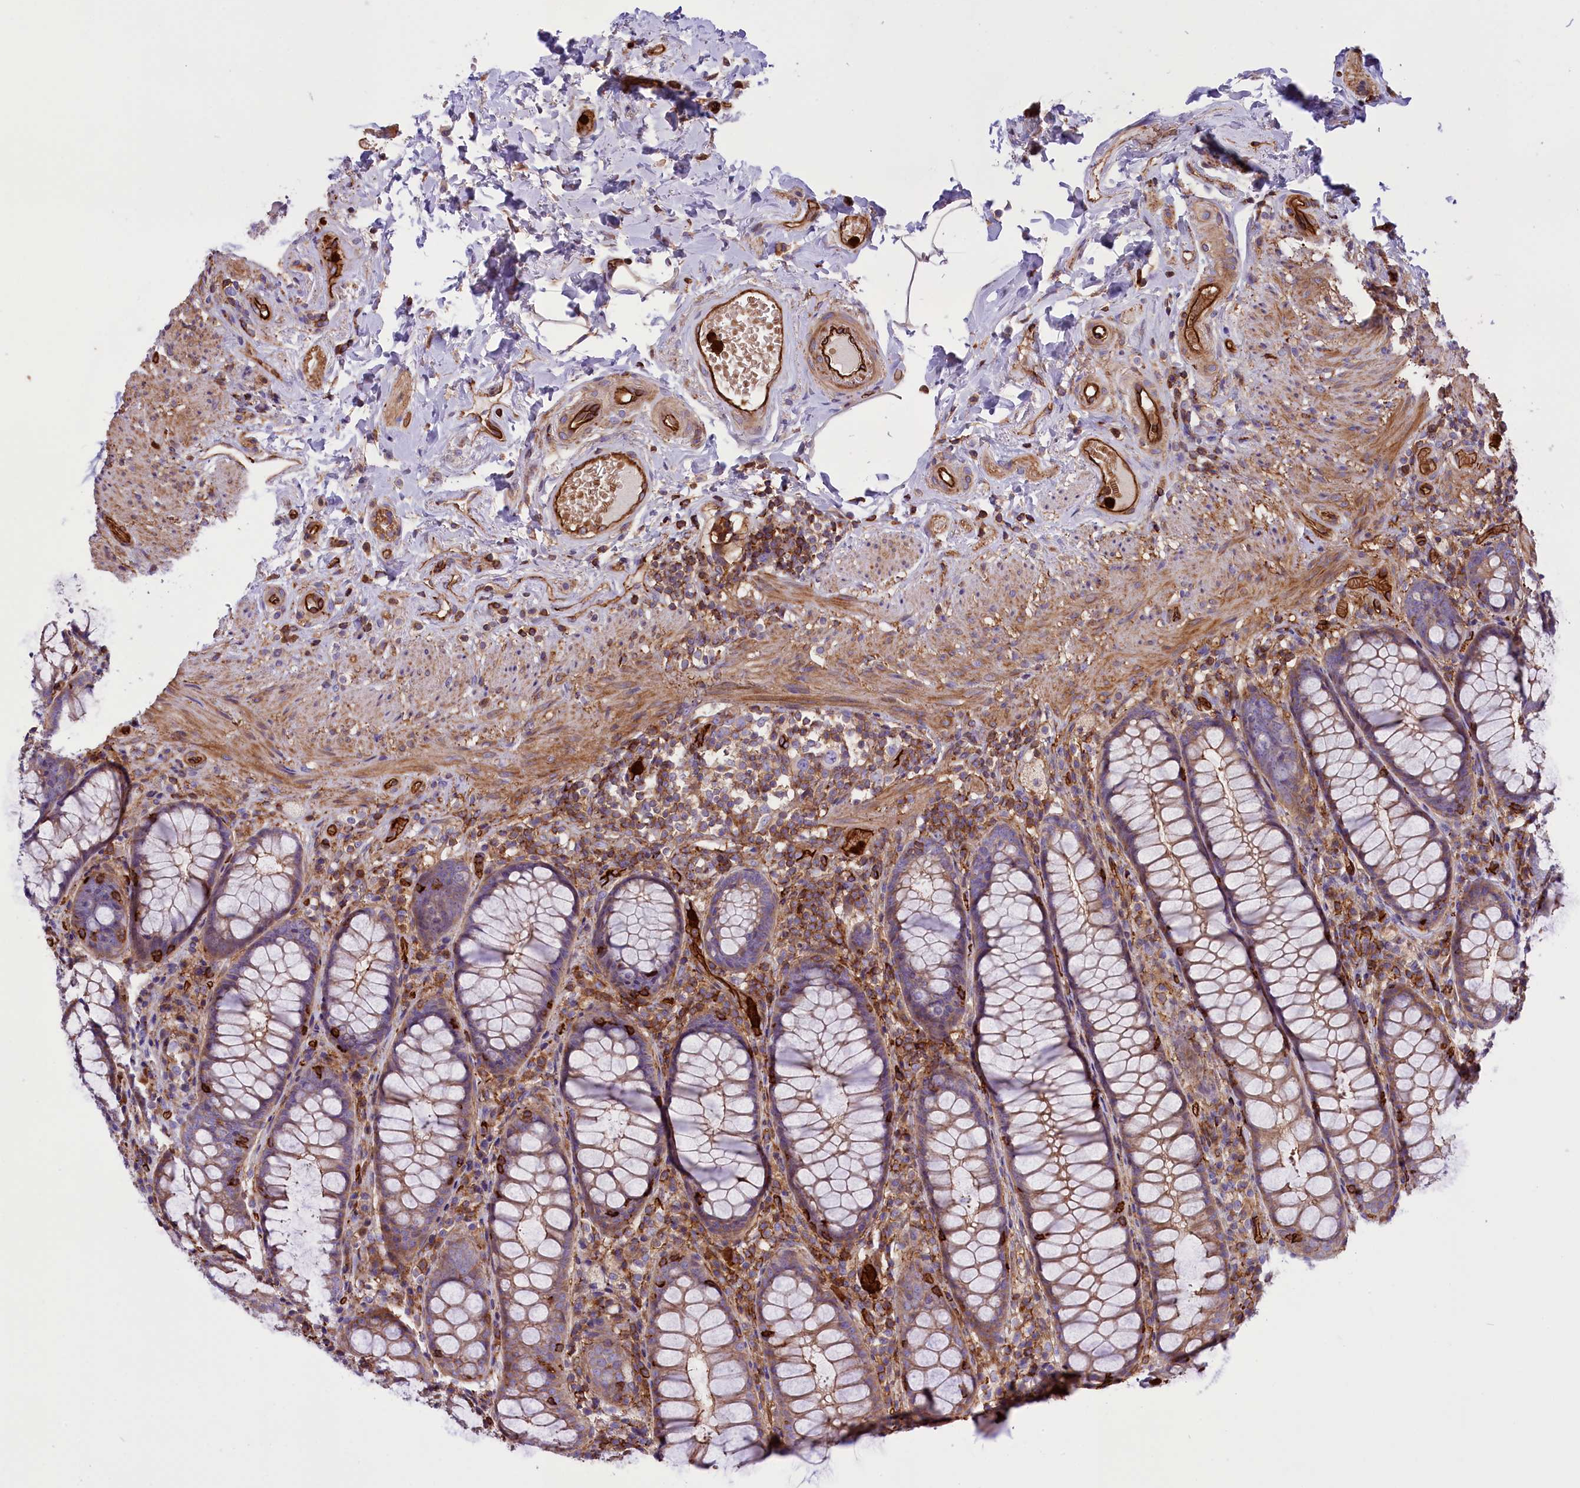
{"staining": {"intensity": "moderate", "quantity": "25%-75%", "location": "cytoplasmic/membranous"}, "tissue": "rectum", "cell_type": "Glandular cells", "image_type": "normal", "snomed": [{"axis": "morphology", "description": "Normal tissue, NOS"}, {"axis": "topography", "description": "Rectum"}], "caption": "A high-resolution histopathology image shows IHC staining of normal rectum, which displays moderate cytoplasmic/membranous expression in approximately 25%-75% of glandular cells. (DAB (3,3'-diaminobenzidine) IHC, brown staining for protein, blue staining for nuclei).", "gene": "CD99L2", "patient": {"sex": "male", "age": 83}}